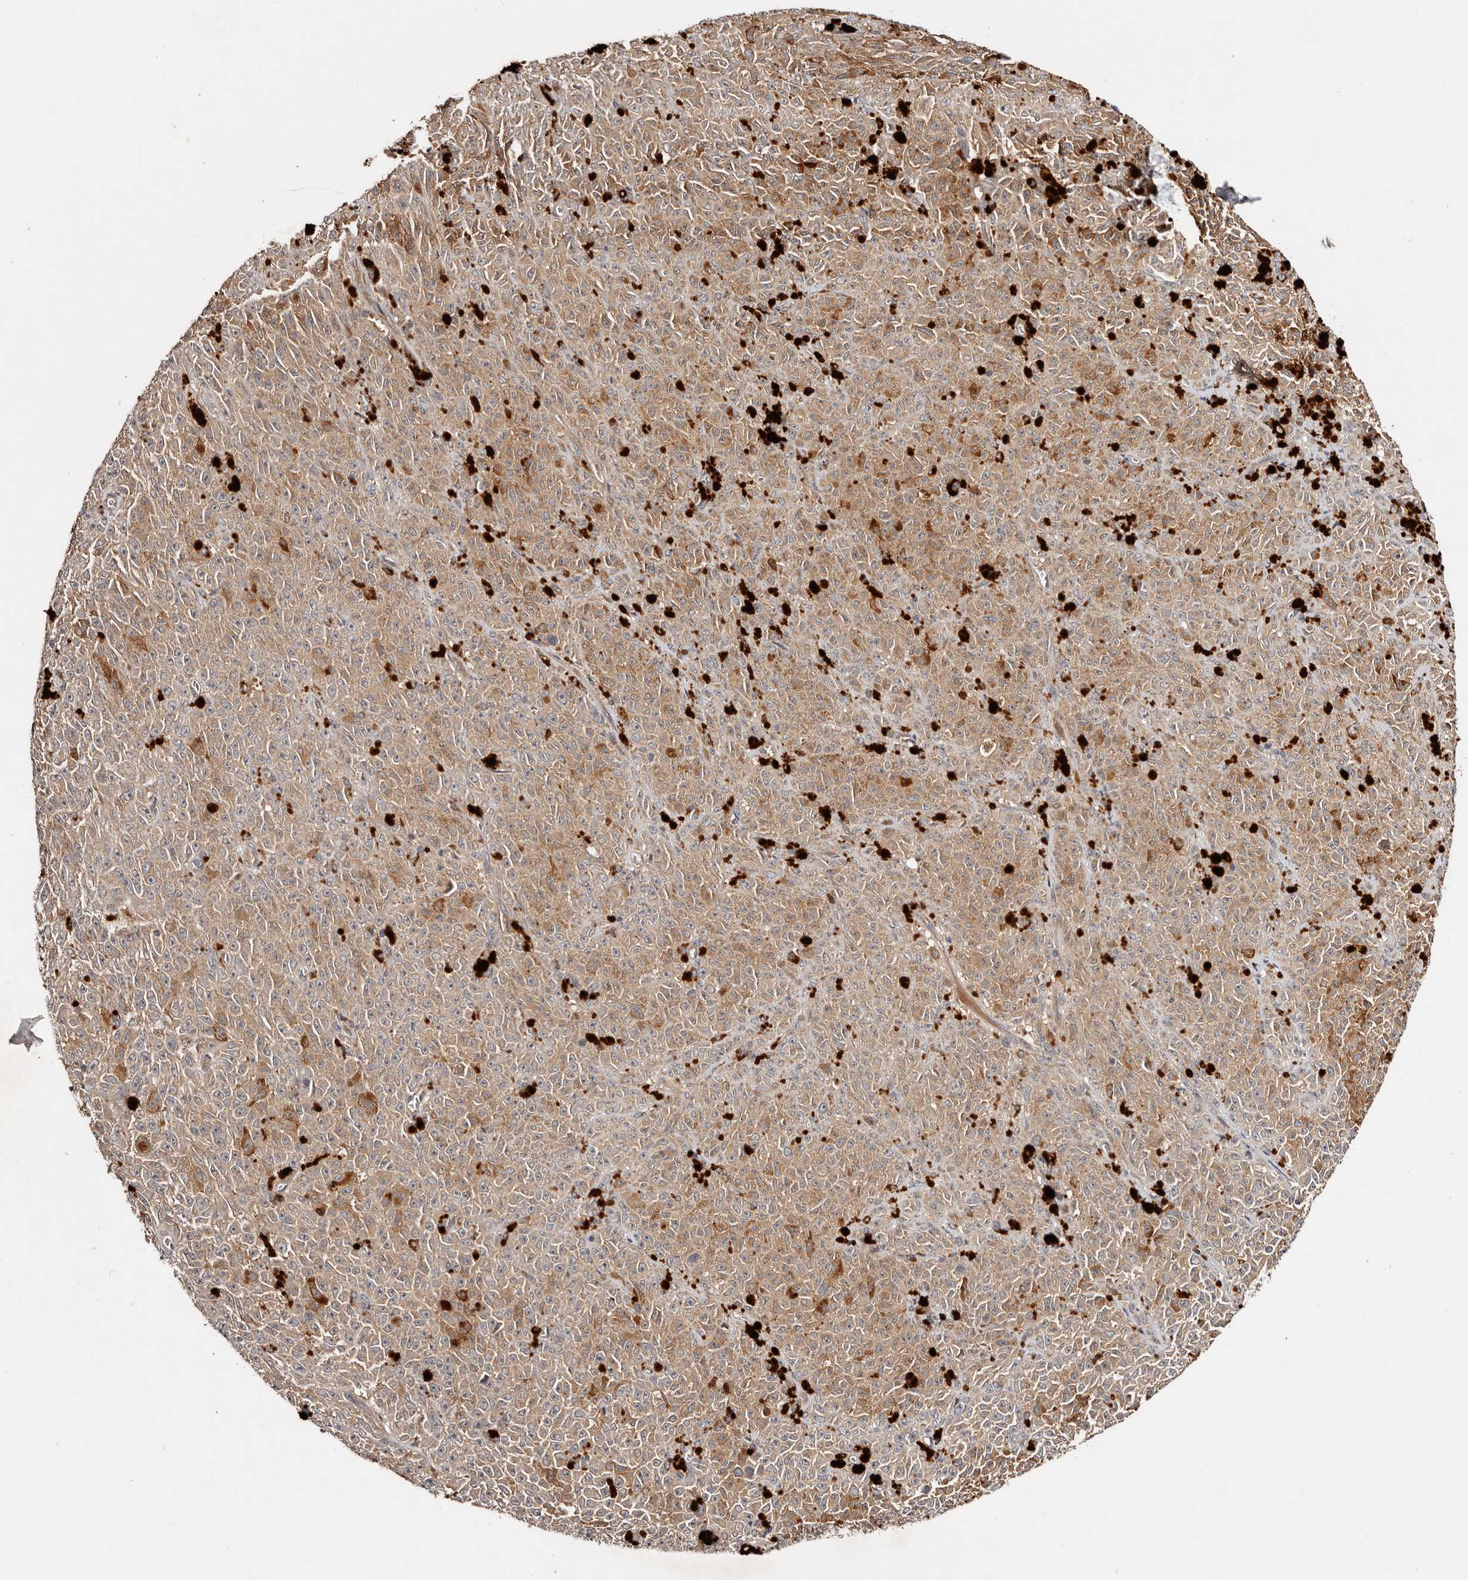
{"staining": {"intensity": "moderate", "quantity": ">75%", "location": "cytoplasmic/membranous"}, "tissue": "melanoma", "cell_type": "Tumor cells", "image_type": "cancer", "snomed": [{"axis": "morphology", "description": "Malignant melanoma, NOS"}, {"axis": "topography", "description": "Skin"}], "caption": "There is medium levels of moderate cytoplasmic/membranous positivity in tumor cells of malignant melanoma, as demonstrated by immunohistochemical staining (brown color).", "gene": "PKIB", "patient": {"sex": "female", "age": 82}}